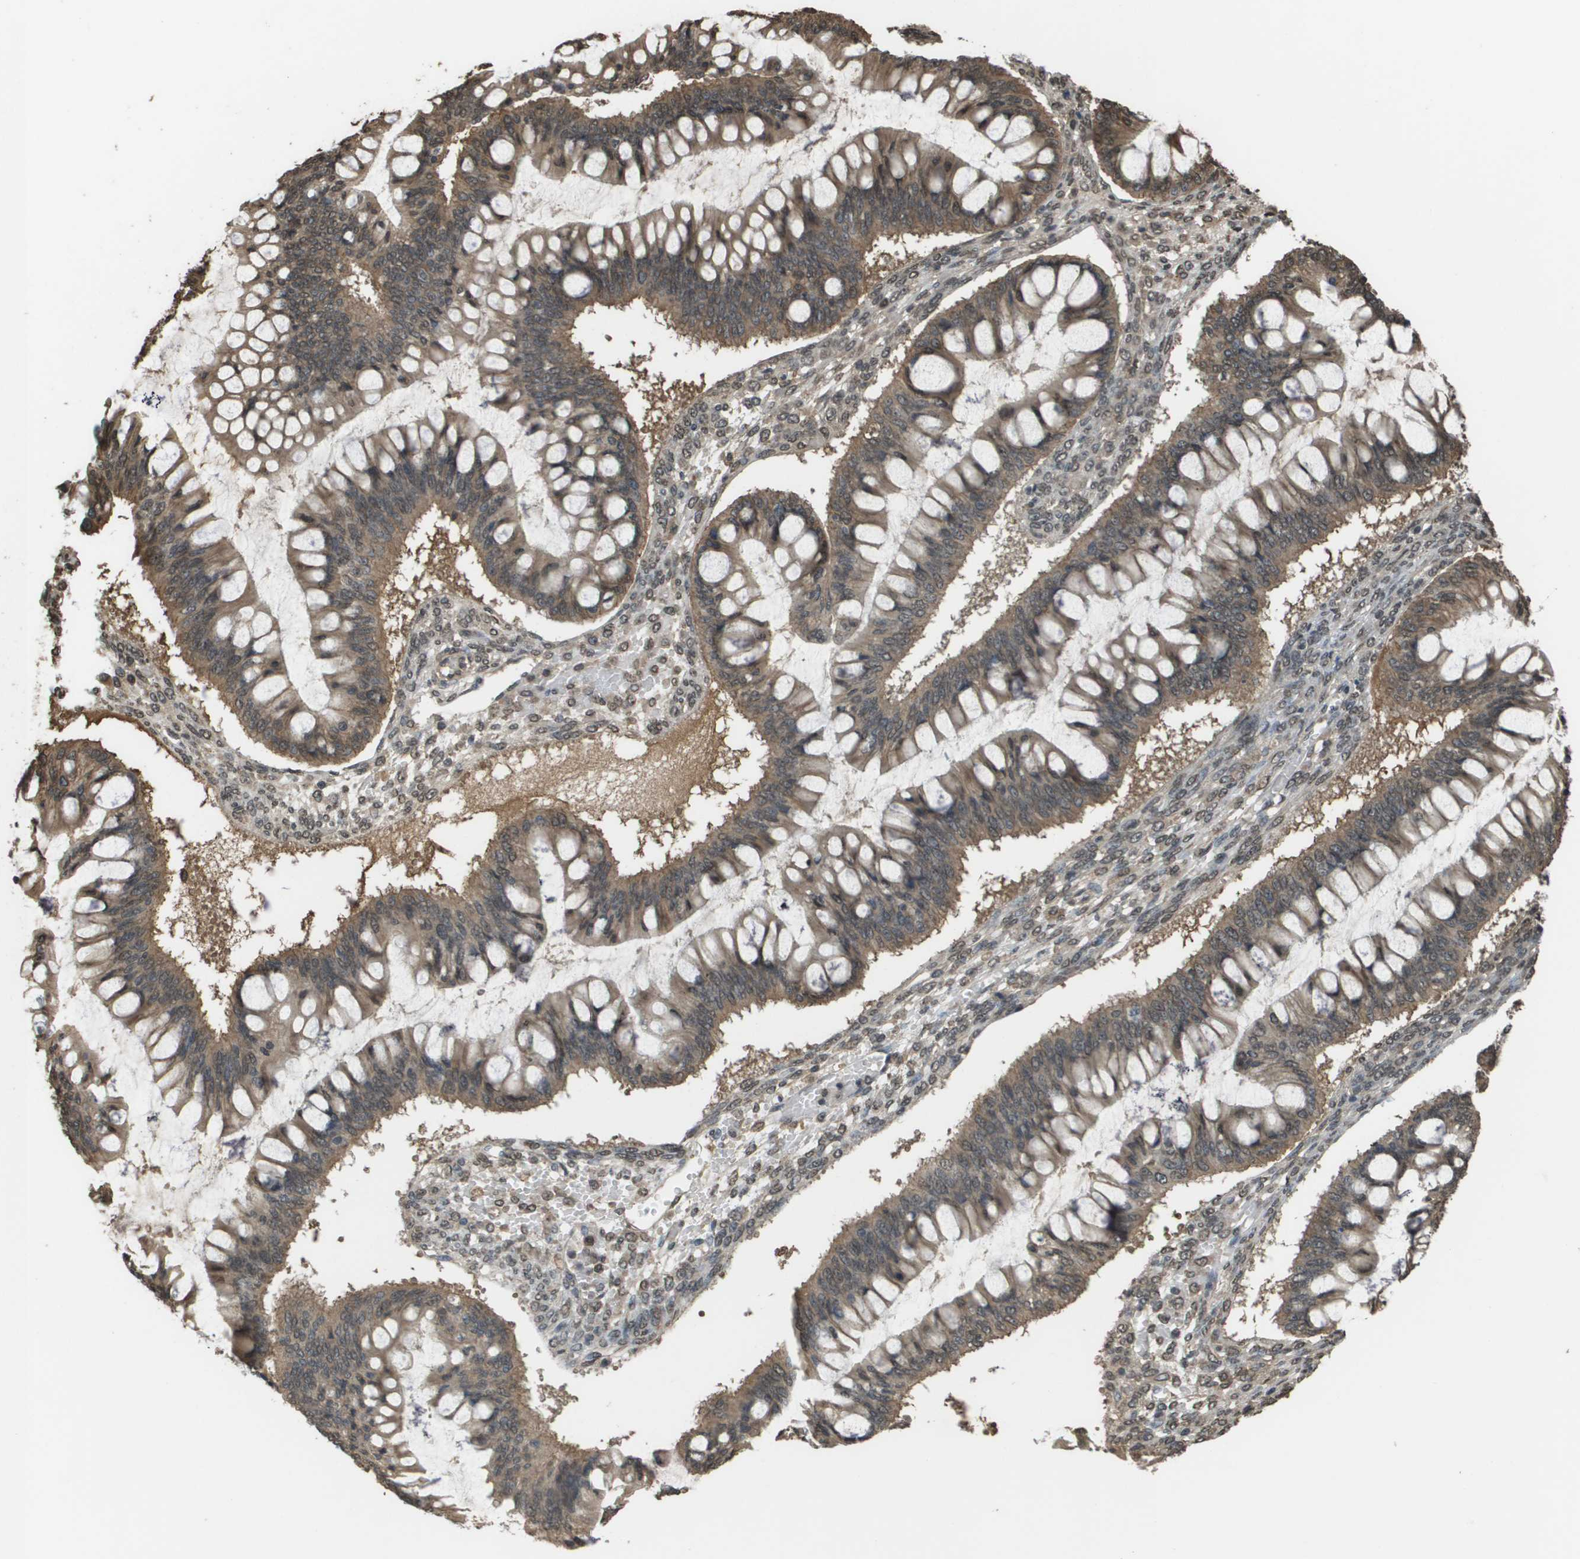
{"staining": {"intensity": "weak", "quantity": ">75%", "location": "cytoplasmic/membranous"}, "tissue": "ovarian cancer", "cell_type": "Tumor cells", "image_type": "cancer", "snomed": [{"axis": "morphology", "description": "Cystadenocarcinoma, mucinous, NOS"}, {"axis": "topography", "description": "Ovary"}], "caption": "Immunohistochemistry (IHC) of mucinous cystadenocarcinoma (ovarian) shows low levels of weak cytoplasmic/membranous staining in approximately >75% of tumor cells.", "gene": "NDRG2", "patient": {"sex": "female", "age": 73}}